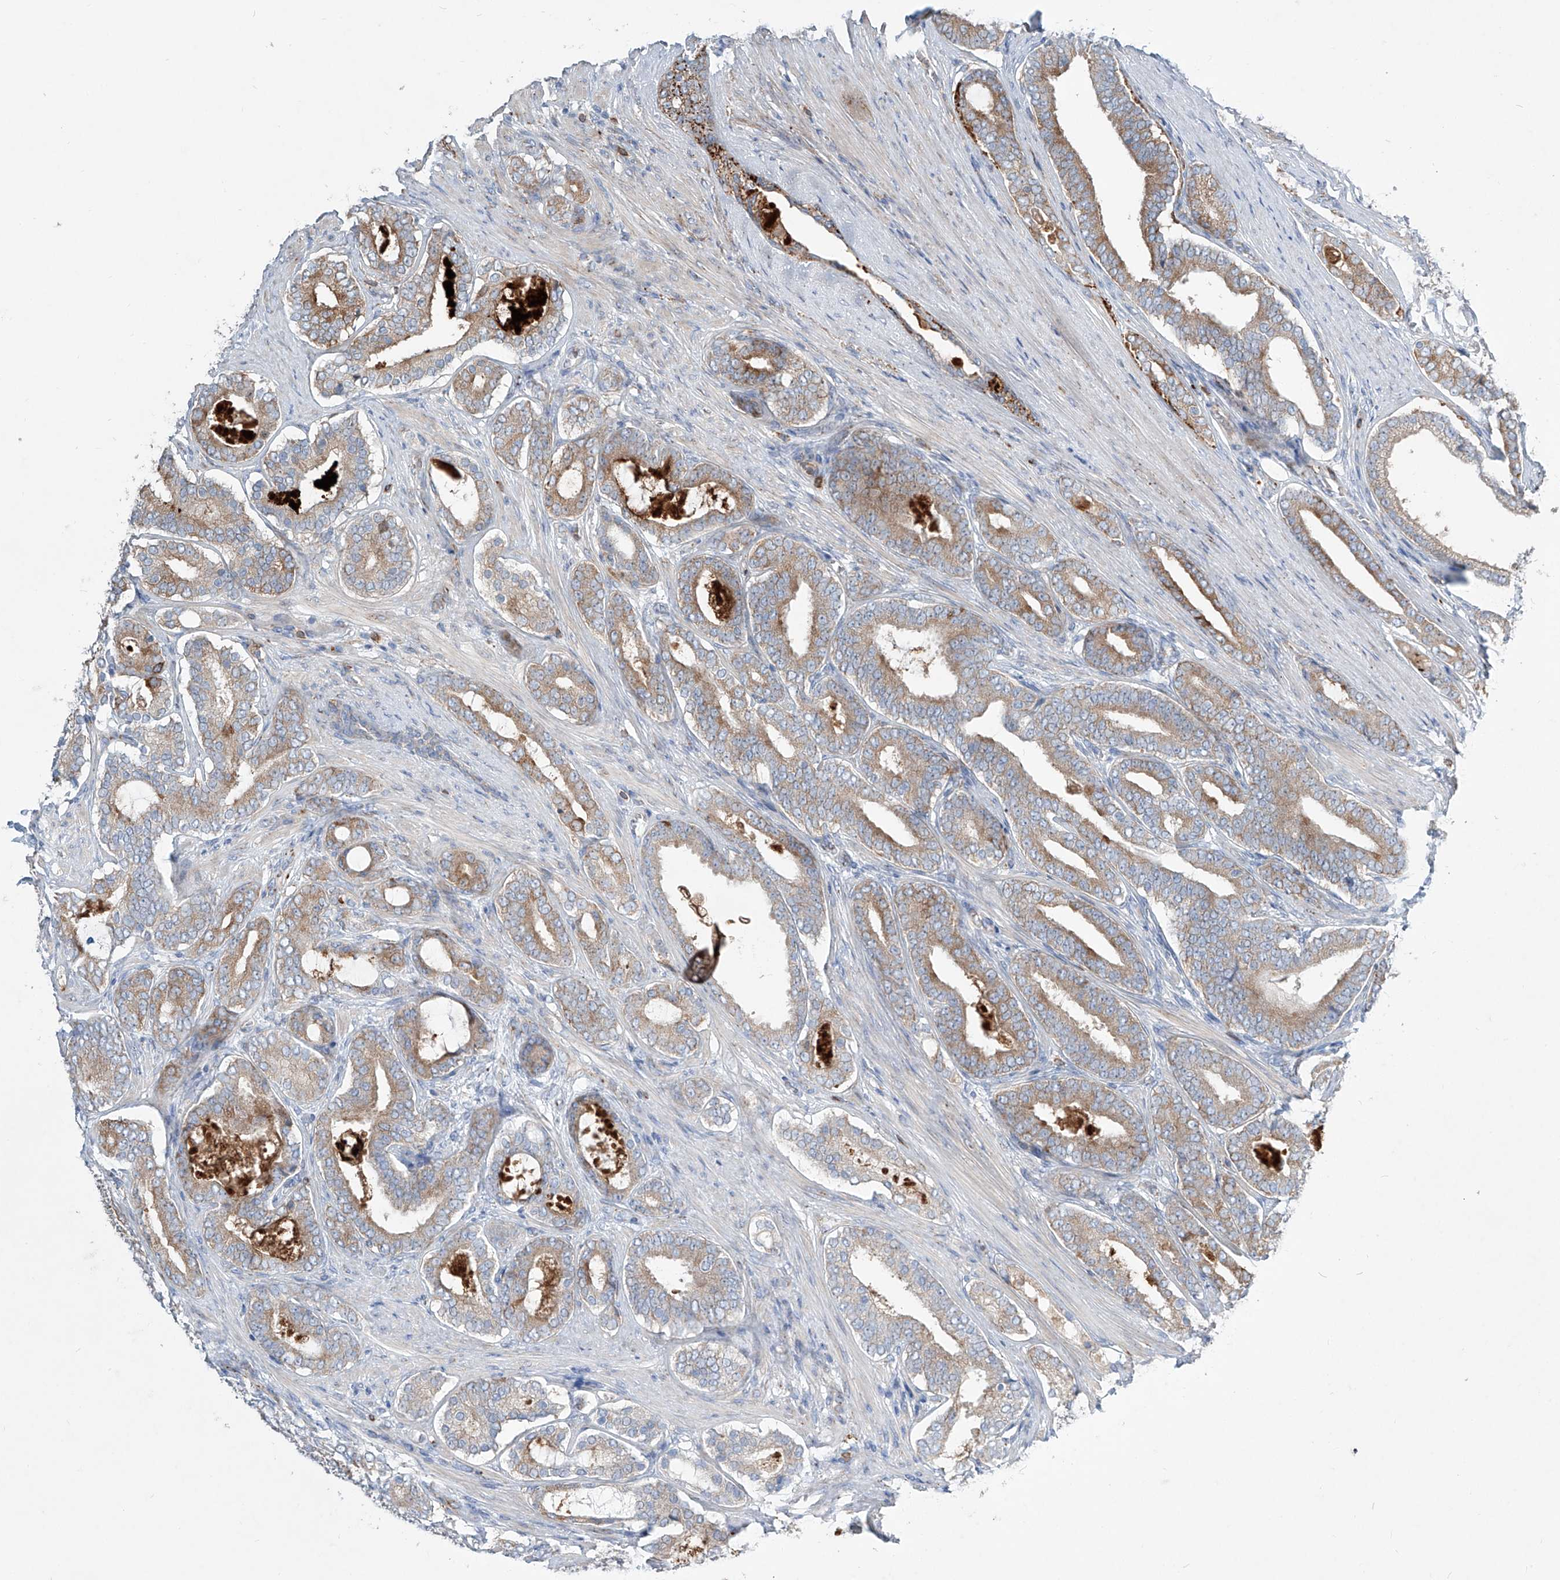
{"staining": {"intensity": "moderate", "quantity": ">75%", "location": "cytoplasmic/membranous"}, "tissue": "prostate cancer", "cell_type": "Tumor cells", "image_type": "cancer", "snomed": [{"axis": "morphology", "description": "Adenocarcinoma, High grade"}, {"axis": "topography", "description": "Prostate"}], "caption": "IHC of human prostate cancer (high-grade adenocarcinoma) reveals medium levels of moderate cytoplasmic/membranous staining in about >75% of tumor cells.", "gene": "CDH5", "patient": {"sex": "male", "age": 60}}